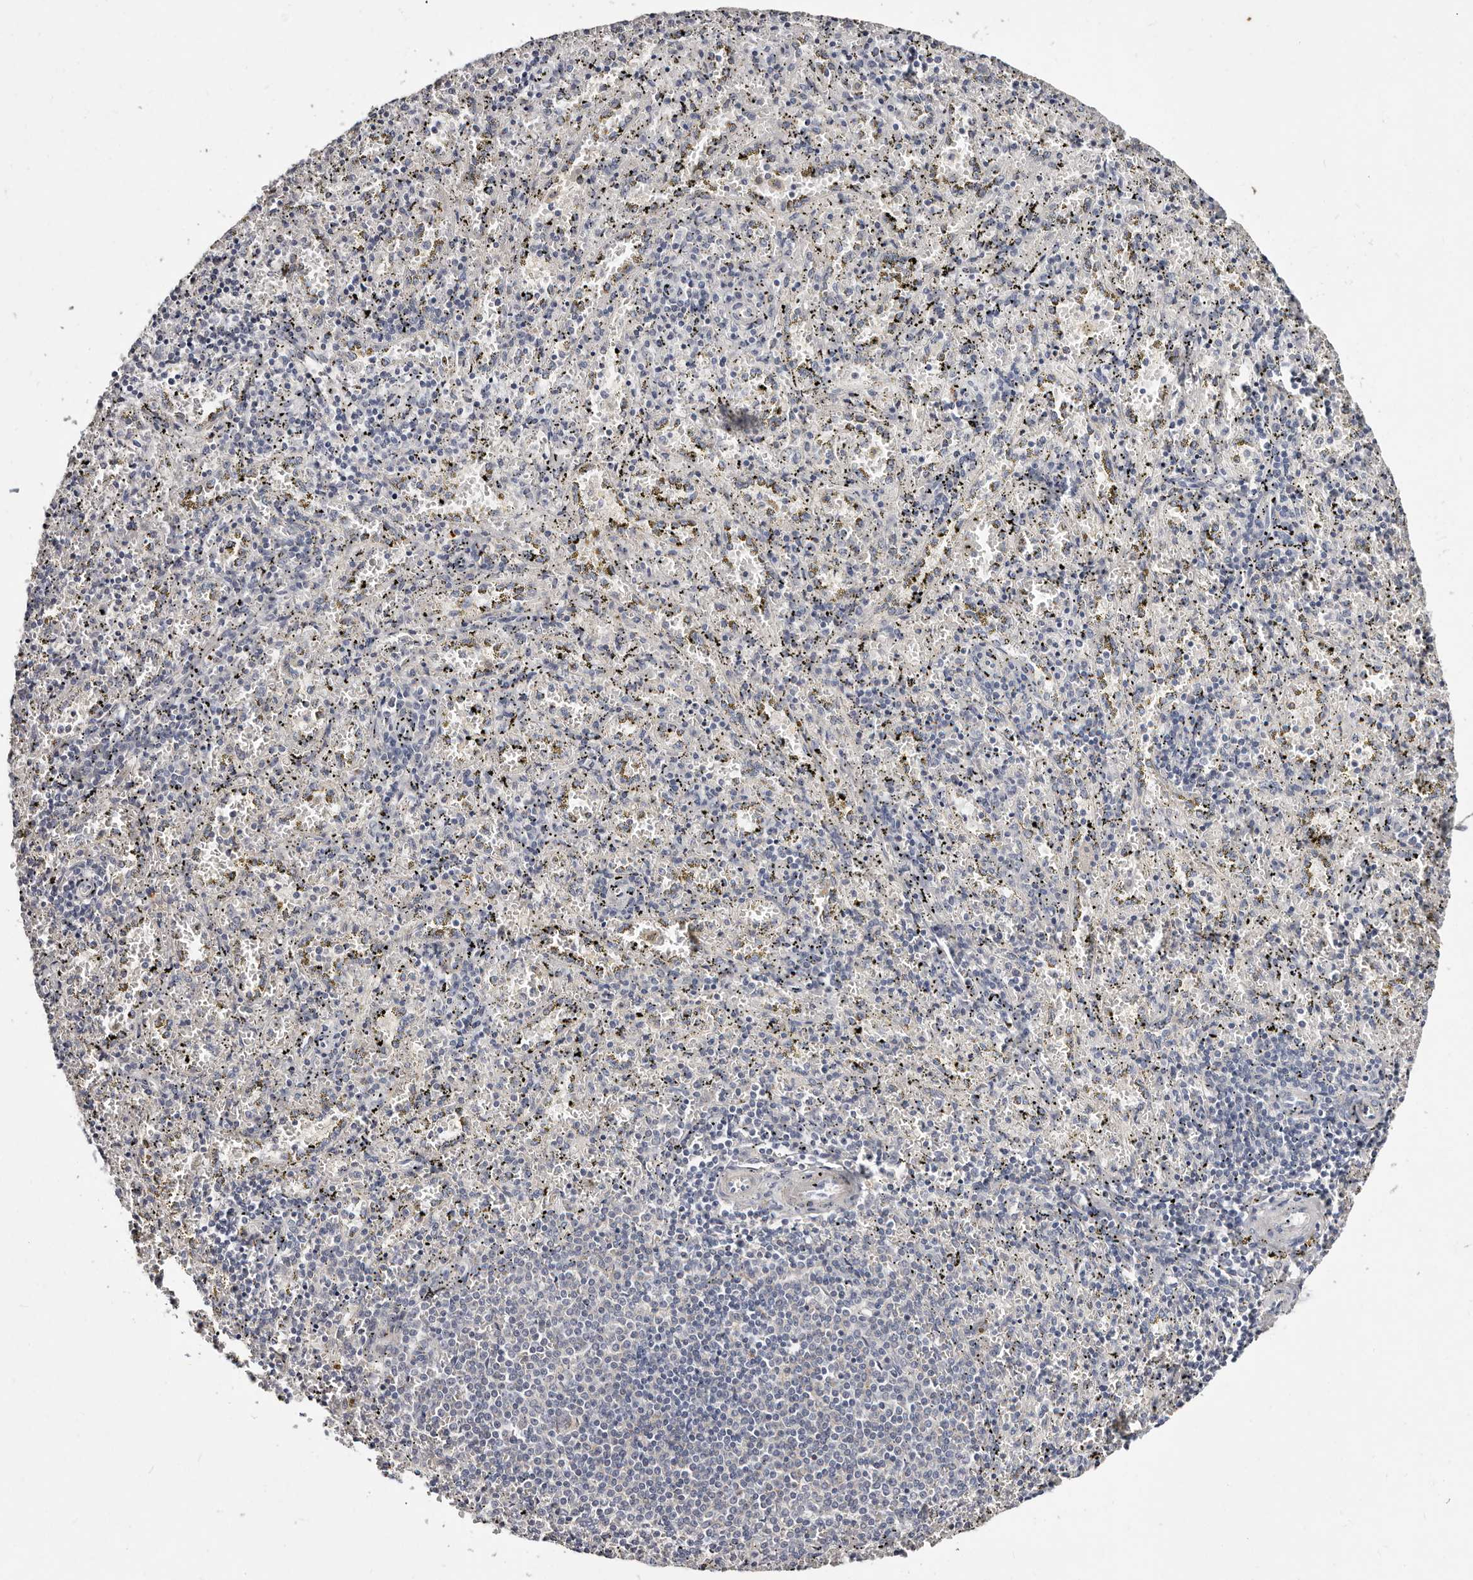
{"staining": {"intensity": "negative", "quantity": "none", "location": "none"}, "tissue": "spleen", "cell_type": "Cells in red pulp", "image_type": "normal", "snomed": [{"axis": "morphology", "description": "Normal tissue, NOS"}, {"axis": "topography", "description": "Spleen"}], "caption": "DAB (3,3'-diaminobenzidine) immunohistochemical staining of unremarkable human spleen exhibits no significant positivity in cells in red pulp.", "gene": "MRPS33", "patient": {"sex": "male", "age": 11}}